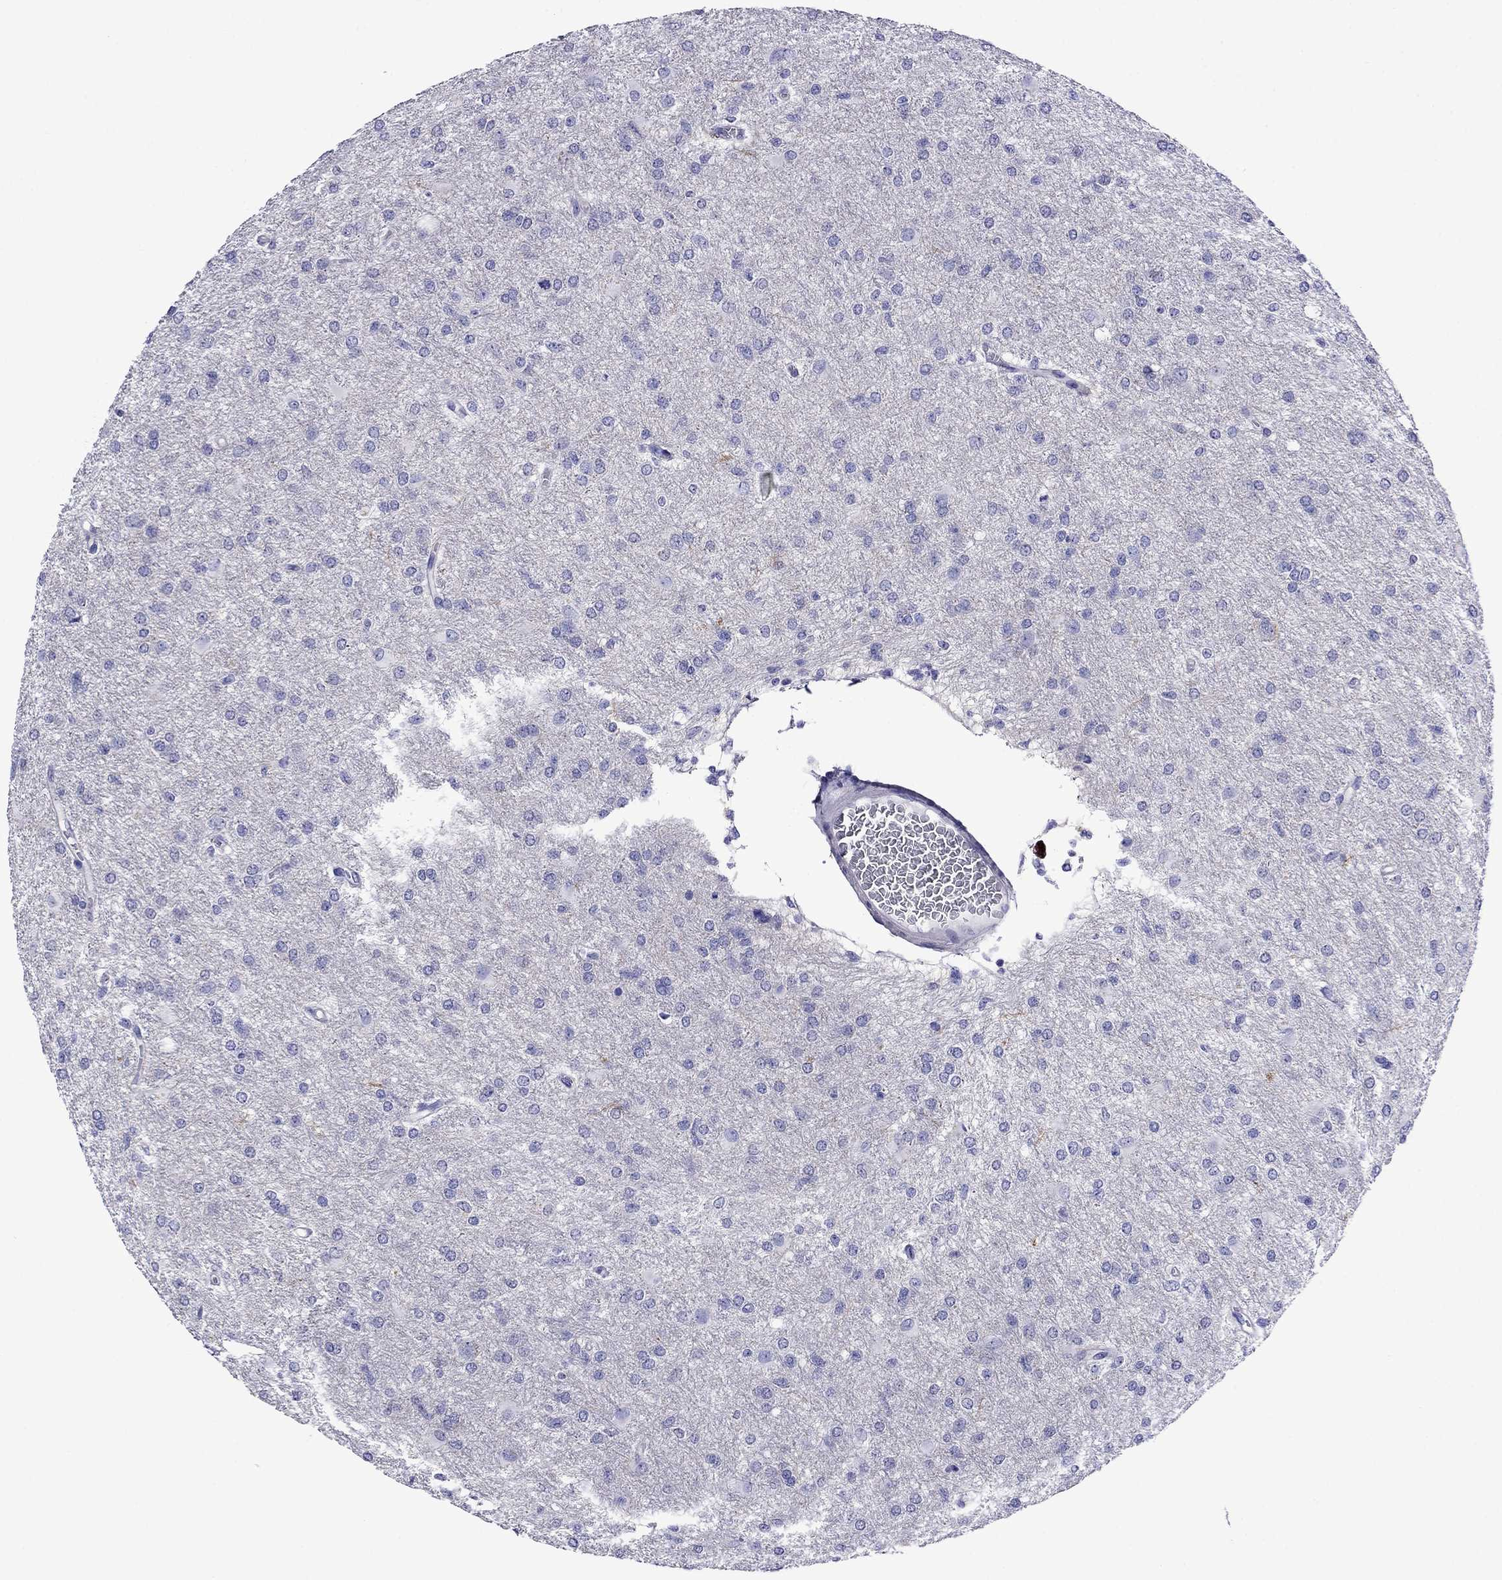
{"staining": {"intensity": "negative", "quantity": "none", "location": "none"}, "tissue": "glioma", "cell_type": "Tumor cells", "image_type": "cancer", "snomed": [{"axis": "morphology", "description": "Glioma, malignant, High grade"}, {"axis": "topography", "description": "Brain"}], "caption": "DAB (3,3'-diaminobenzidine) immunohistochemical staining of glioma reveals no significant expression in tumor cells.", "gene": "SCG2", "patient": {"sex": "male", "age": 68}}